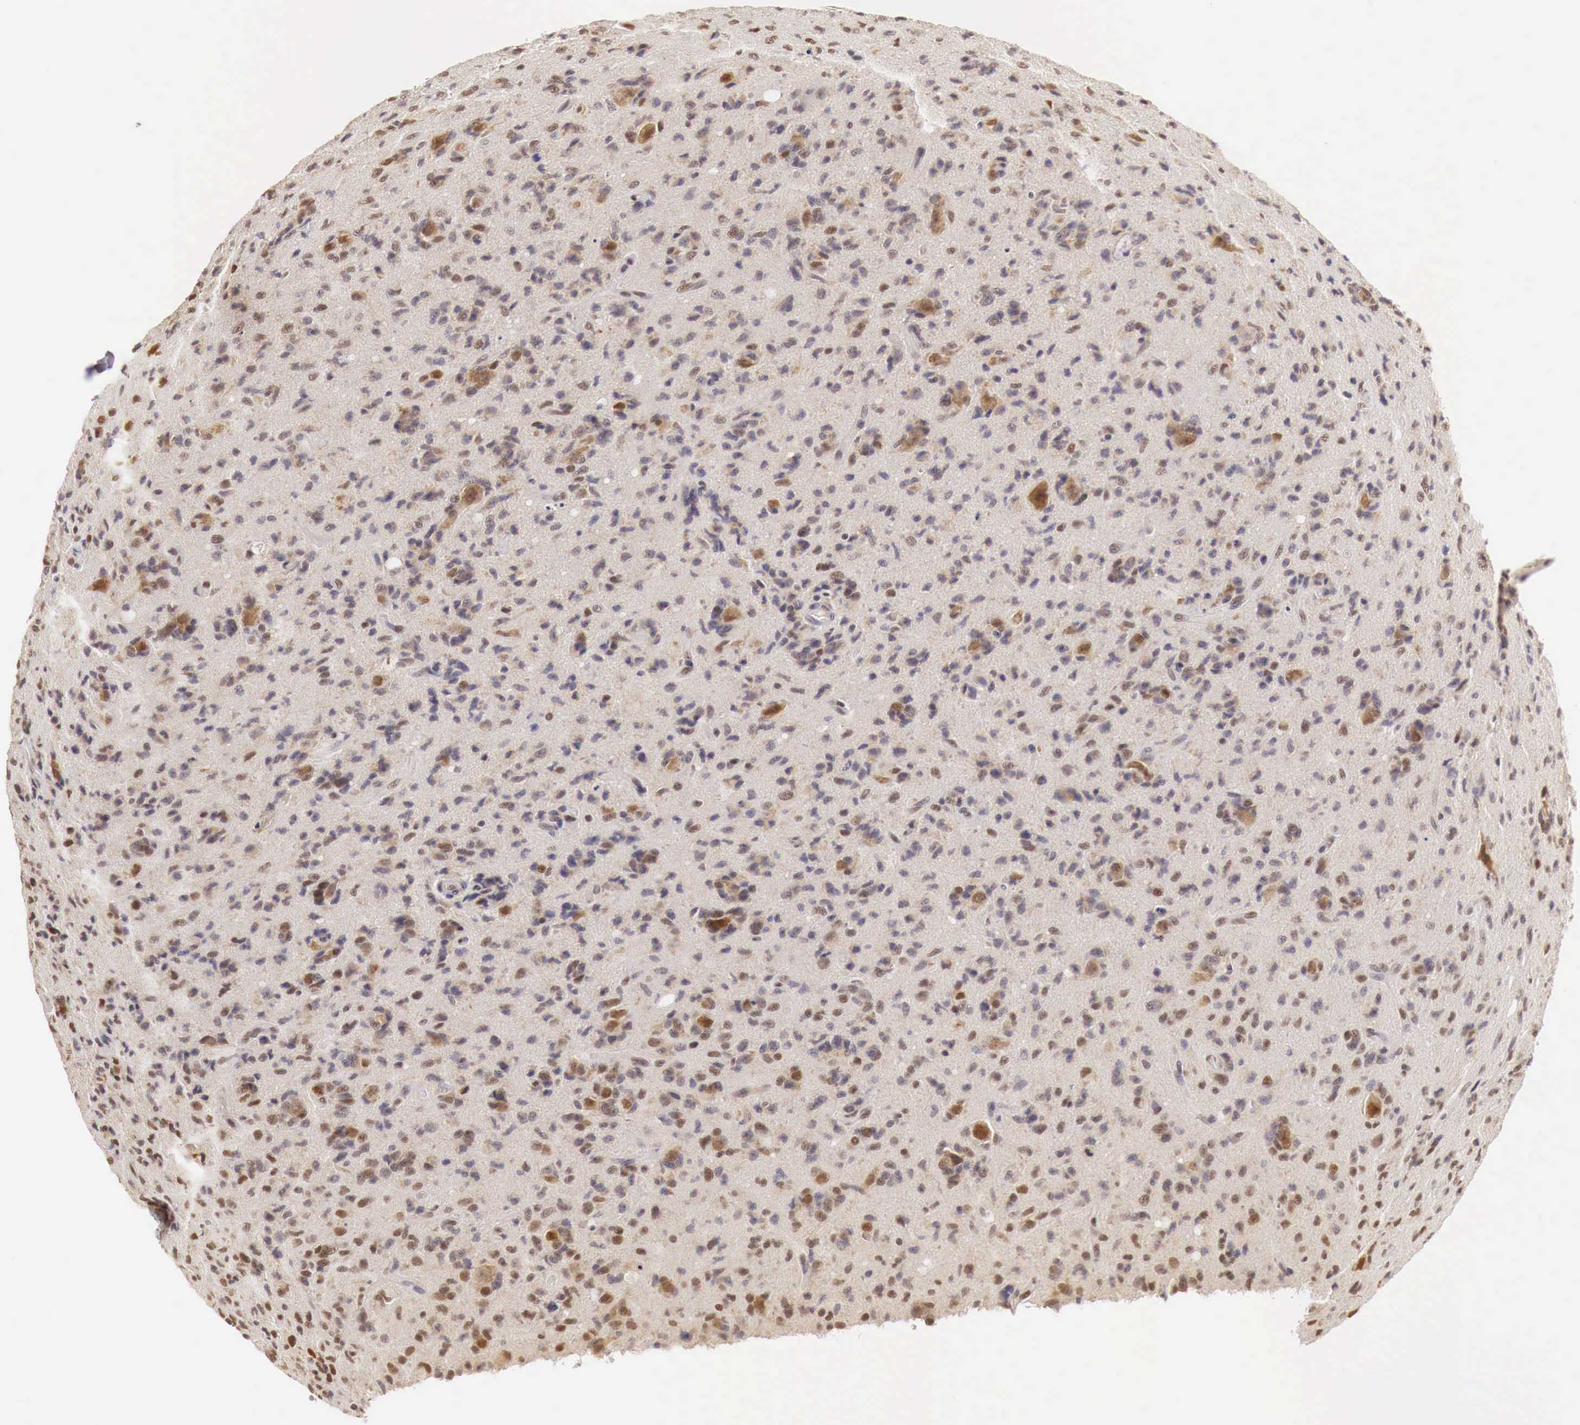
{"staining": {"intensity": "moderate", "quantity": ">75%", "location": "cytoplasmic/membranous,nuclear"}, "tissue": "glioma", "cell_type": "Tumor cells", "image_type": "cancer", "snomed": [{"axis": "morphology", "description": "Glioma, malignant, High grade"}, {"axis": "topography", "description": "Brain"}], "caption": "Protein expression analysis of human malignant high-grade glioma reveals moderate cytoplasmic/membranous and nuclear positivity in approximately >75% of tumor cells.", "gene": "GPKOW", "patient": {"sex": "male", "age": 36}}